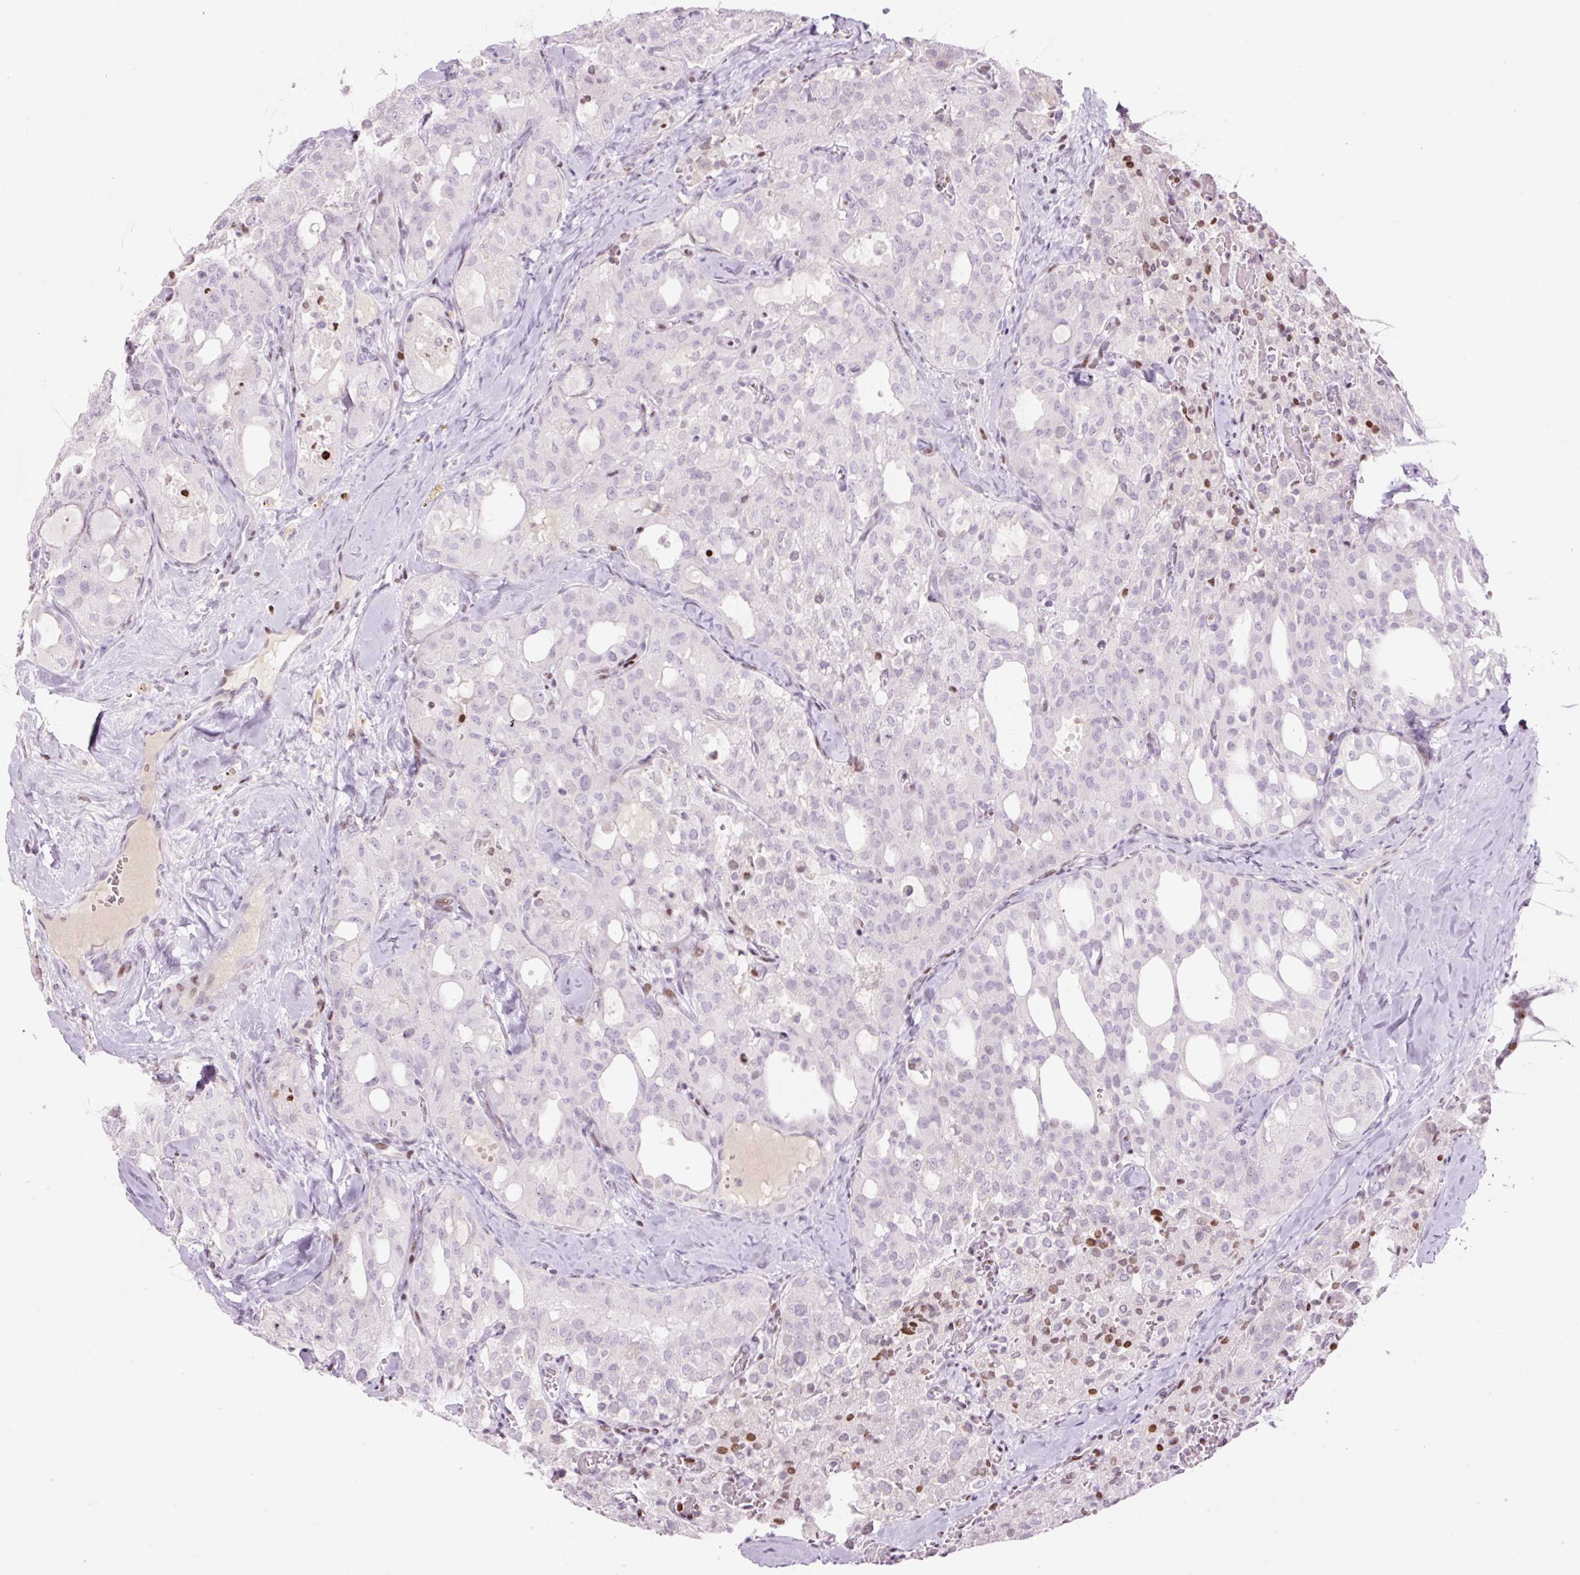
{"staining": {"intensity": "moderate", "quantity": "<25%", "location": "nuclear"}, "tissue": "thyroid cancer", "cell_type": "Tumor cells", "image_type": "cancer", "snomed": [{"axis": "morphology", "description": "Follicular adenoma carcinoma, NOS"}, {"axis": "topography", "description": "Thyroid gland"}], "caption": "Protein staining displays moderate nuclear positivity in about <25% of tumor cells in follicular adenoma carcinoma (thyroid).", "gene": "TMEM177", "patient": {"sex": "male", "age": 75}}